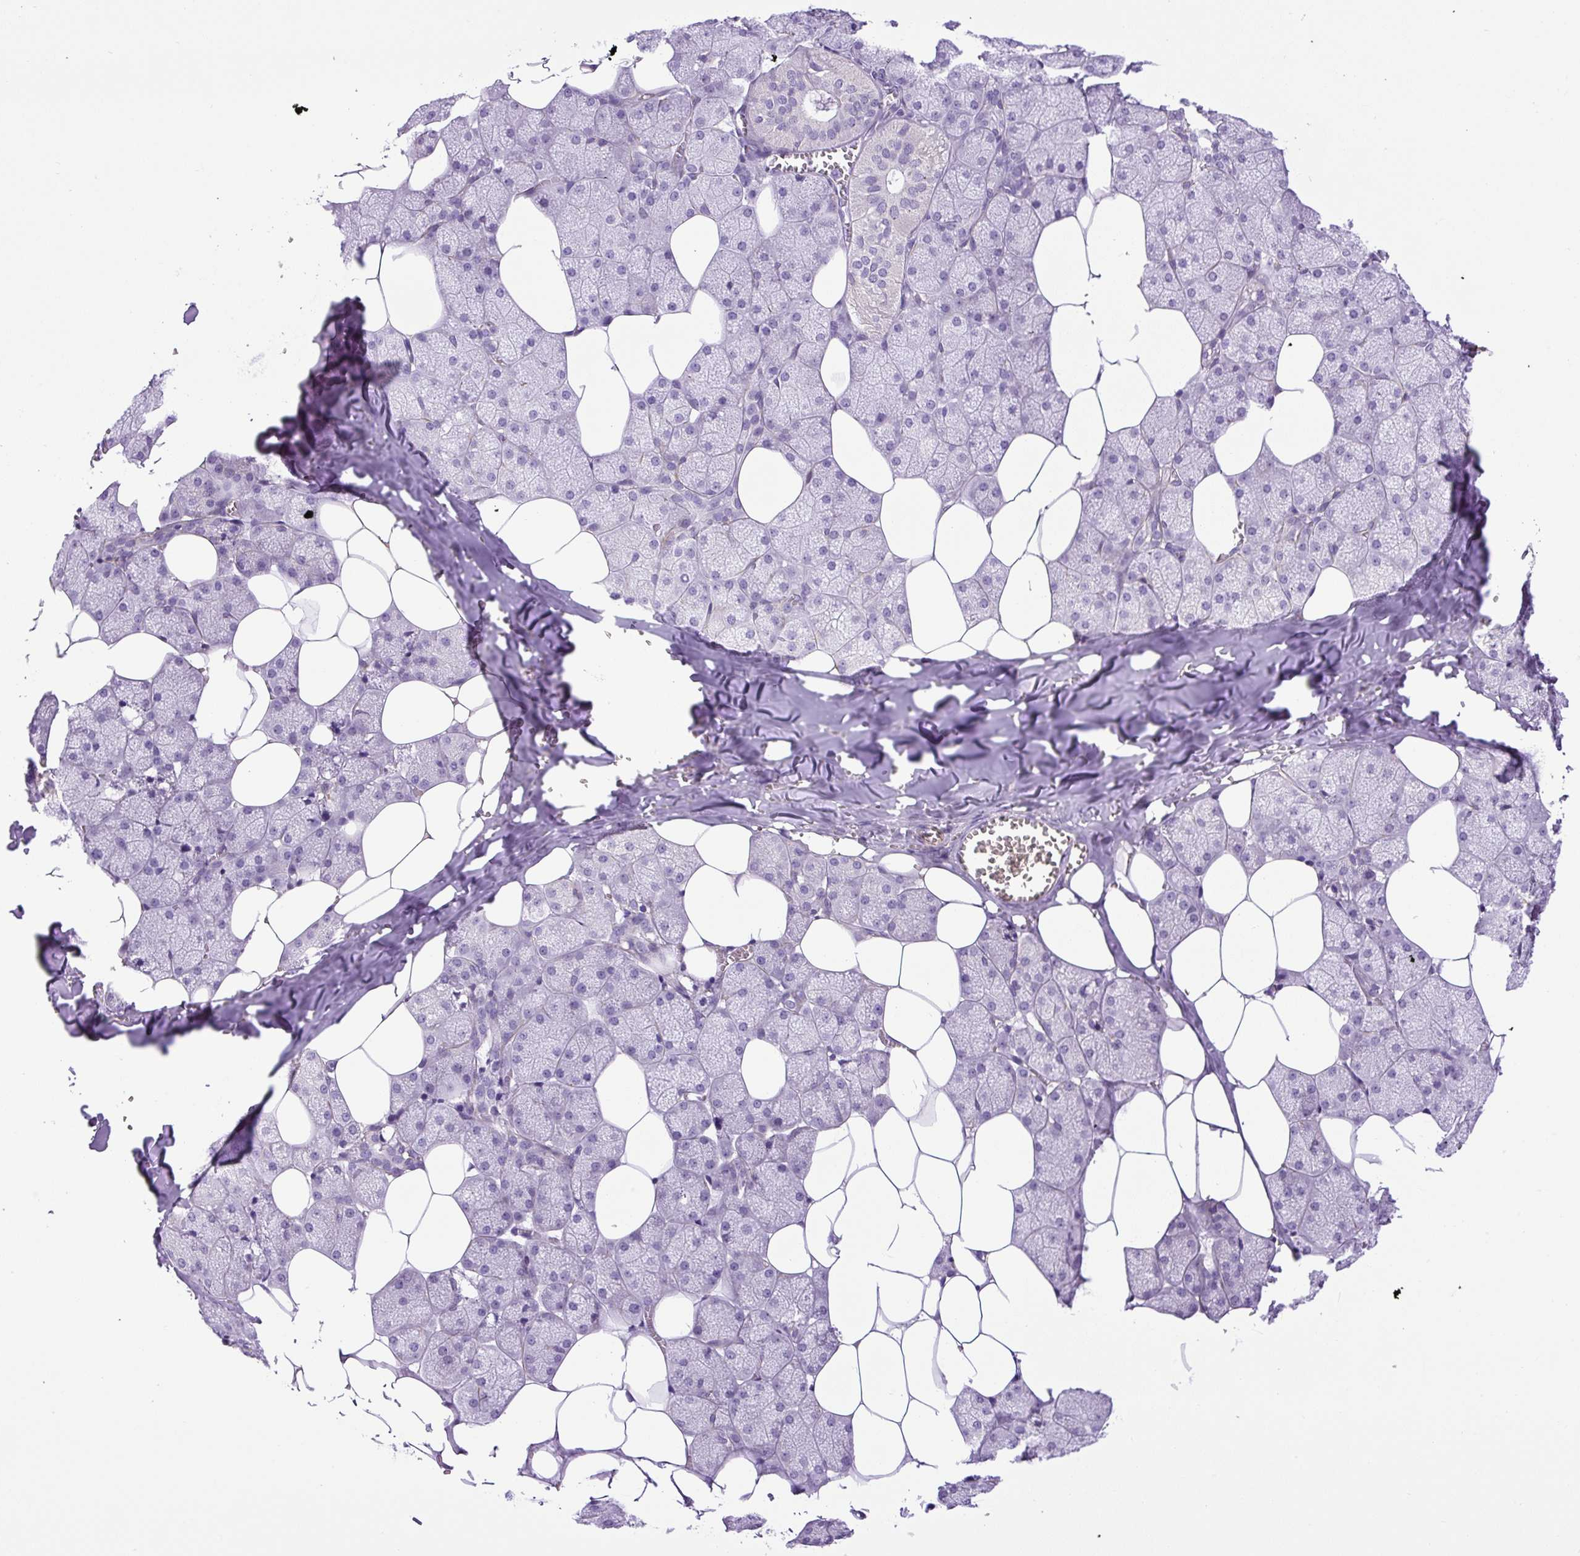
{"staining": {"intensity": "negative", "quantity": "none", "location": "none"}, "tissue": "salivary gland", "cell_type": "Glandular cells", "image_type": "normal", "snomed": [{"axis": "morphology", "description": "Normal tissue, NOS"}, {"axis": "topography", "description": "Salivary gland"}, {"axis": "topography", "description": "Peripheral nerve tissue"}], "caption": "Photomicrograph shows no protein staining in glandular cells of normal salivary gland.", "gene": "VWA7", "patient": {"sex": "male", "age": 38}}